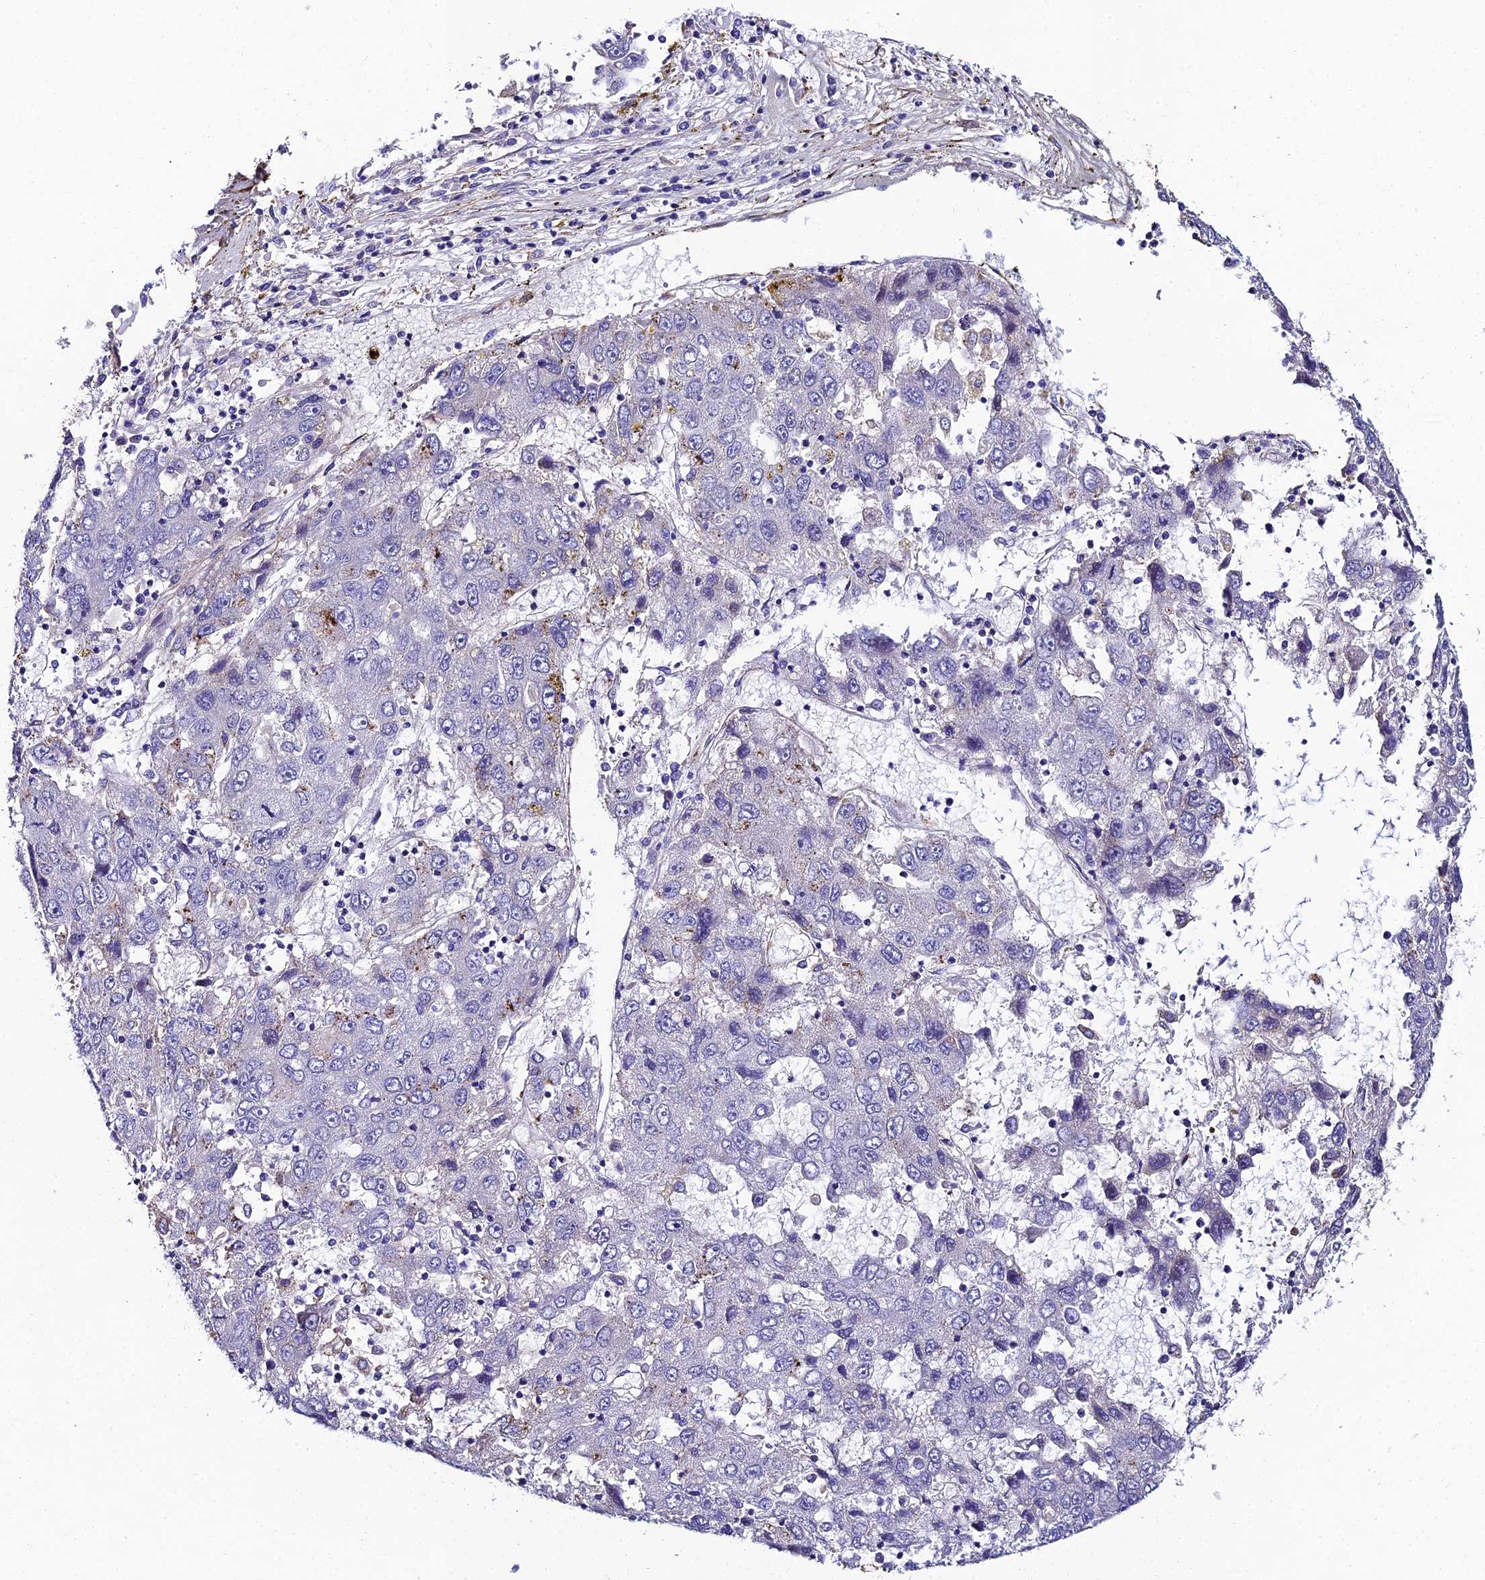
{"staining": {"intensity": "negative", "quantity": "none", "location": "none"}, "tissue": "liver cancer", "cell_type": "Tumor cells", "image_type": "cancer", "snomed": [{"axis": "morphology", "description": "Carcinoma, Hepatocellular, NOS"}, {"axis": "topography", "description": "Liver"}], "caption": "A high-resolution histopathology image shows IHC staining of liver cancer, which shows no significant expression in tumor cells.", "gene": "C6", "patient": {"sex": "male", "age": 49}}